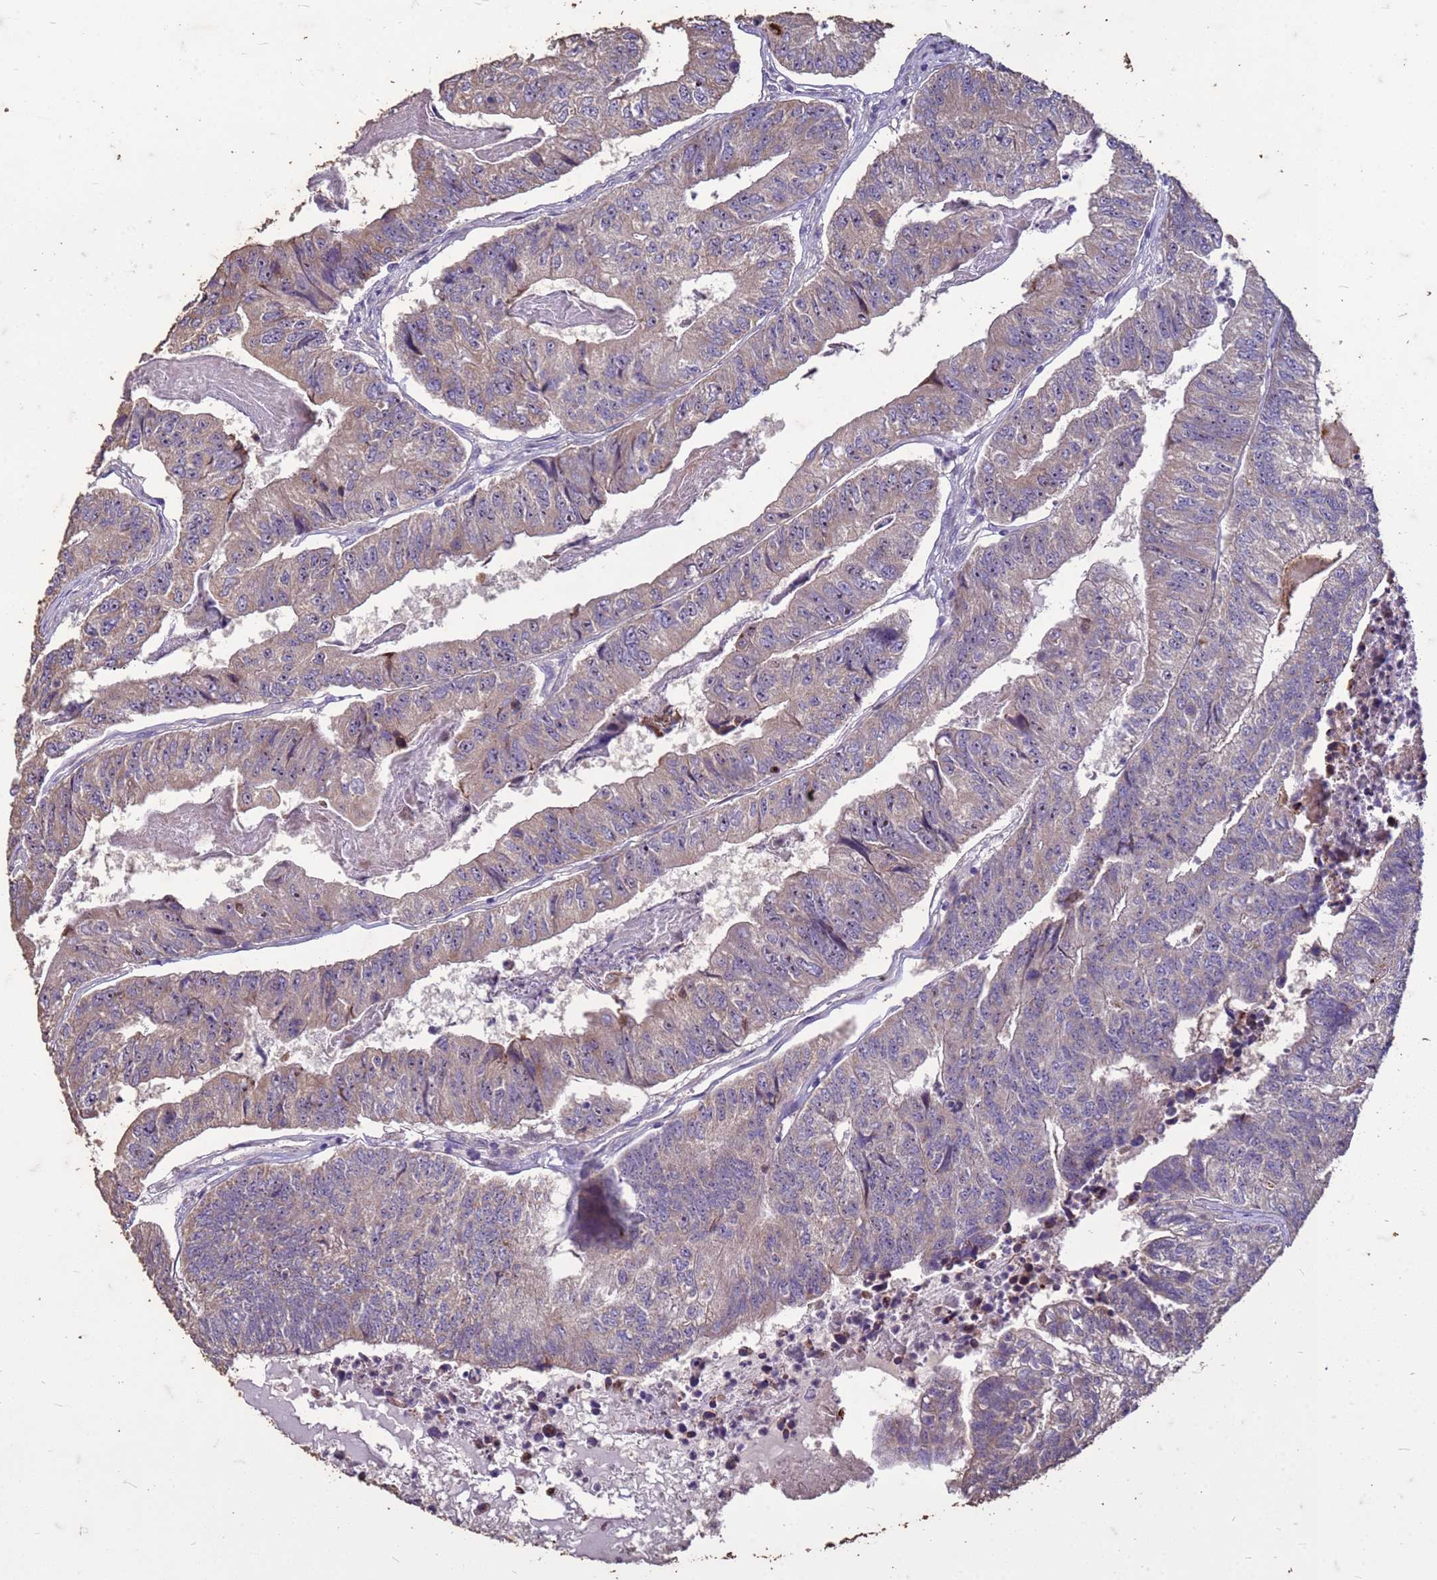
{"staining": {"intensity": "negative", "quantity": "none", "location": "none"}, "tissue": "colorectal cancer", "cell_type": "Tumor cells", "image_type": "cancer", "snomed": [{"axis": "morphology", "description": "Adenocarcinoma, NOS"}, {"axis": "topography", "description": "Colon"}], "caption": "The micrograph displays no significant expression in tumor cells of colorectal cancer (adenocarcinoma).", "gene": "FAM184B", "patient": {"sex": "female", "age": 67}}